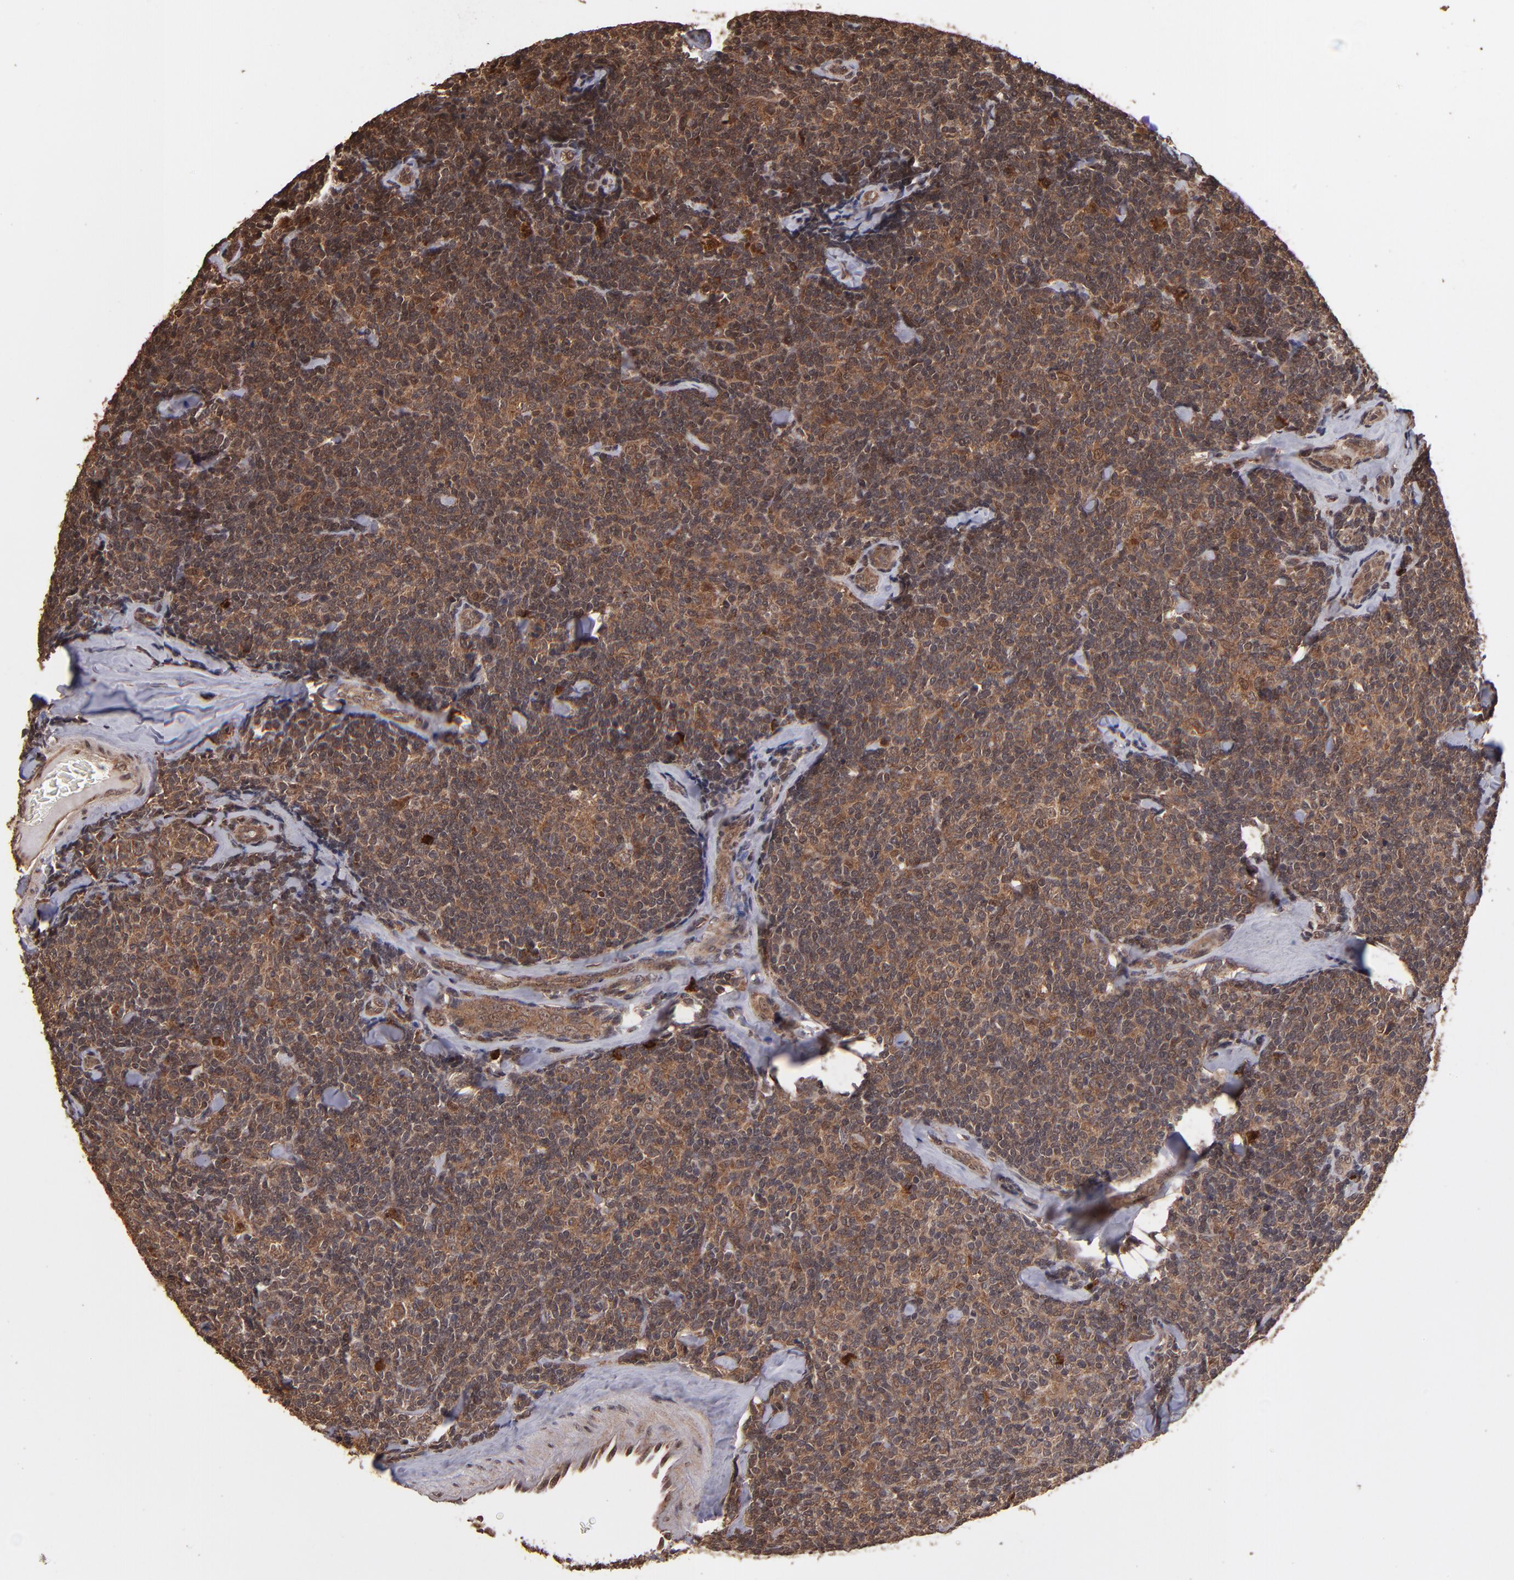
{"staining": {"intensity": "strong", "quantity": ">75%", "location": "cytoplasmic/membranous"}, "tissue": "lymphoma", "cell_type": "Tumor cells", "image_type": "cancer", "snomed": [{"axis": "morphology", "description": "Malignant lymphoma, non-Hodgkin's type, Low grade"}, {"axis": "topography", "description": "Lymph node"}], "caption": "This is an image of immunohistochemistry staining of malignant lymphoma, non-Hodgkin's type (low-grade), which shows strong positivity in the cytoplasmic/membranous of tumor cells.", "gene": "NFE2L2", "patient": {"sex": "female", "age": 56}}